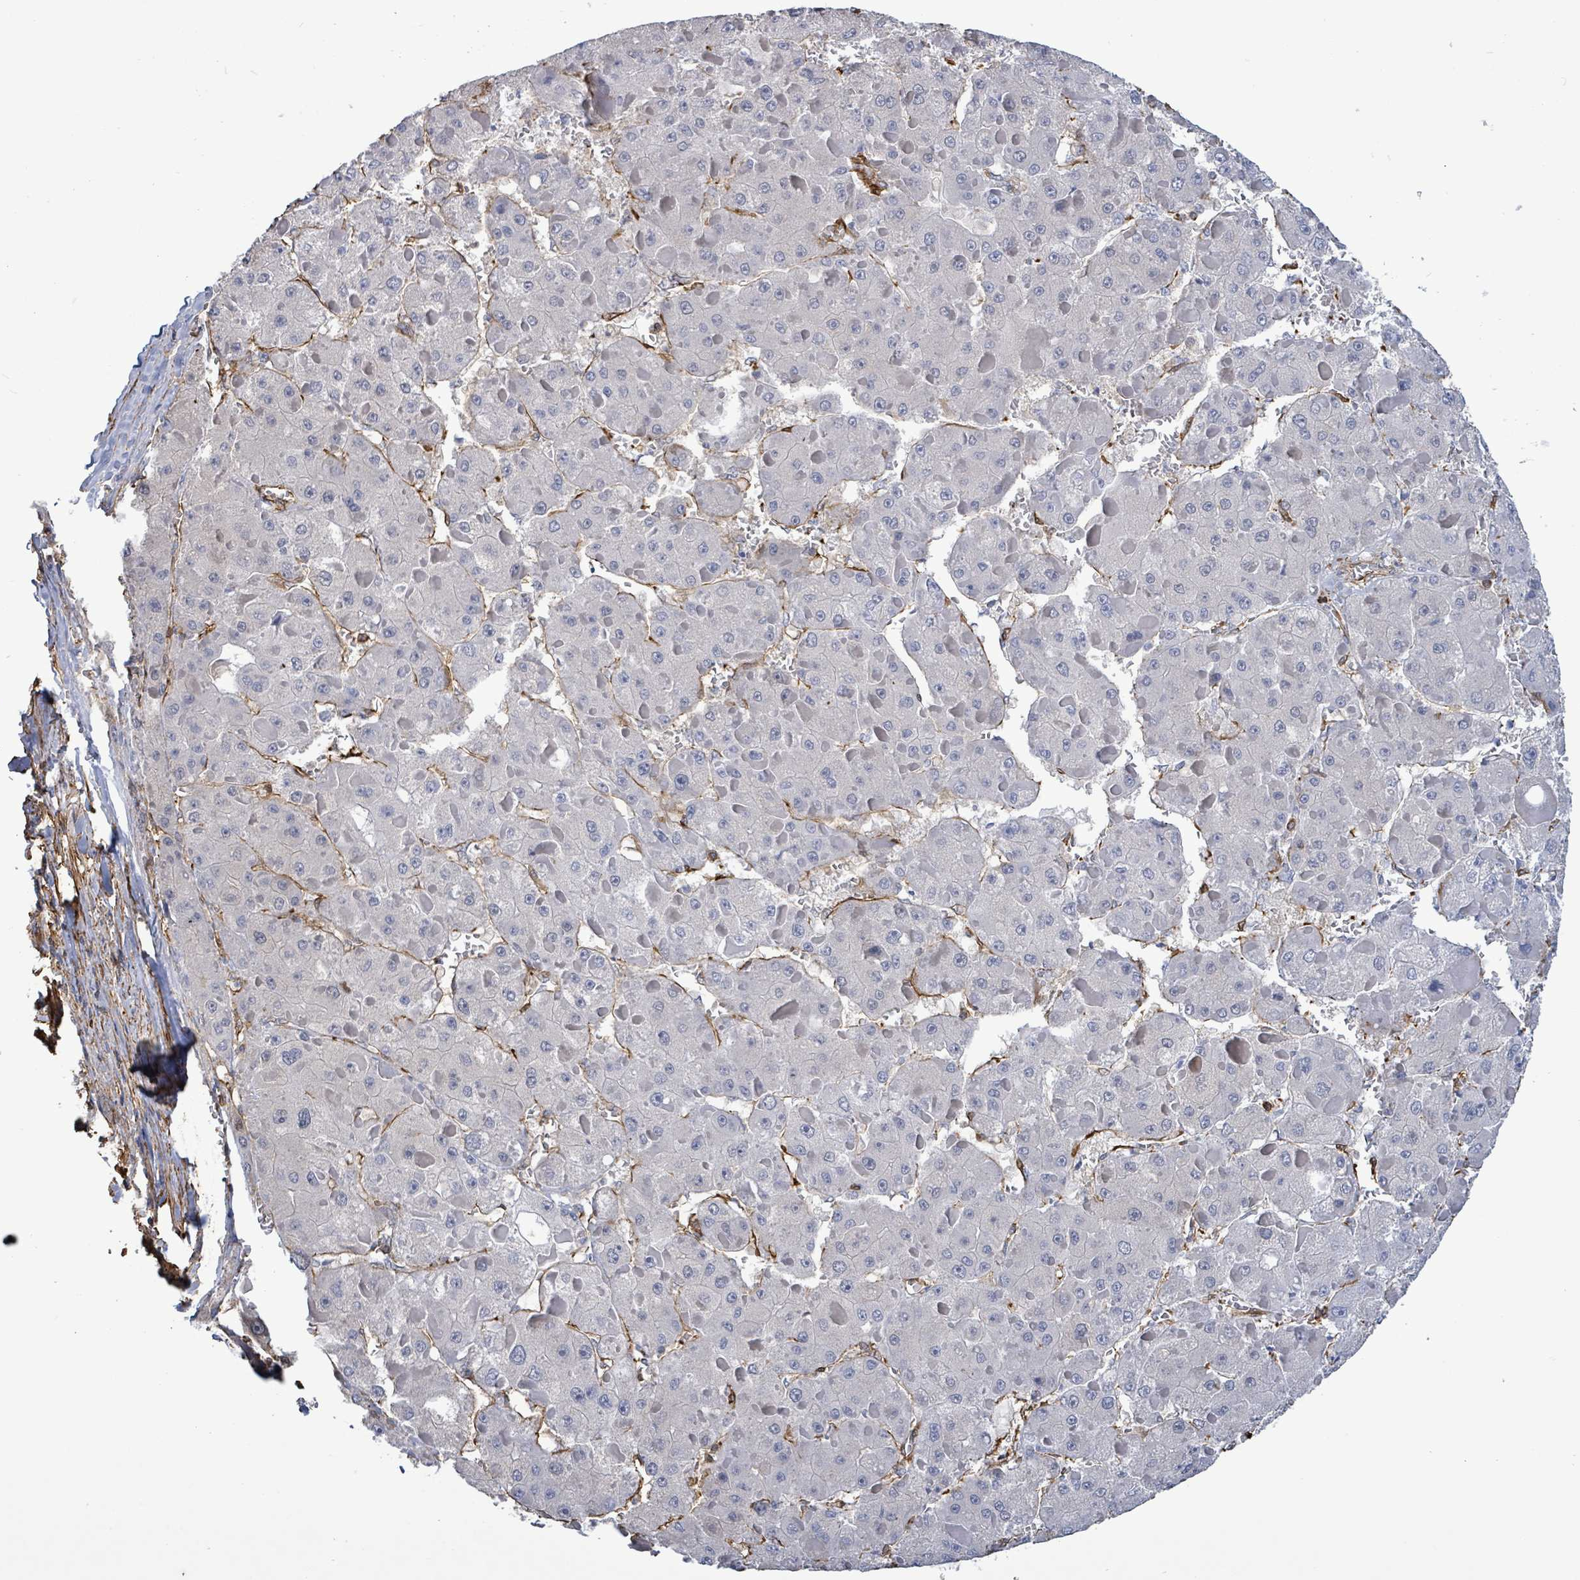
{"staining": {"intensity": "negative", "quantity": "none", "location": "none"}, "tissue": "liver cancer", "cell_type": "Tumor cells", "image_type": "cancer", "snomed": [{"axis": "morphology", "description": "Carcinoma, Hepatocellular, NOS"}, {"axis": "topography", "description": "Liver"}], "caption": "The immunohistochemistry (IHC) histopathology image has no significant positivity in tumor cells of hepatocellular carcinoma (liver) tissue.", "gene": "PRKRIP1", "patient": {"sex": "female", "age": 73}}